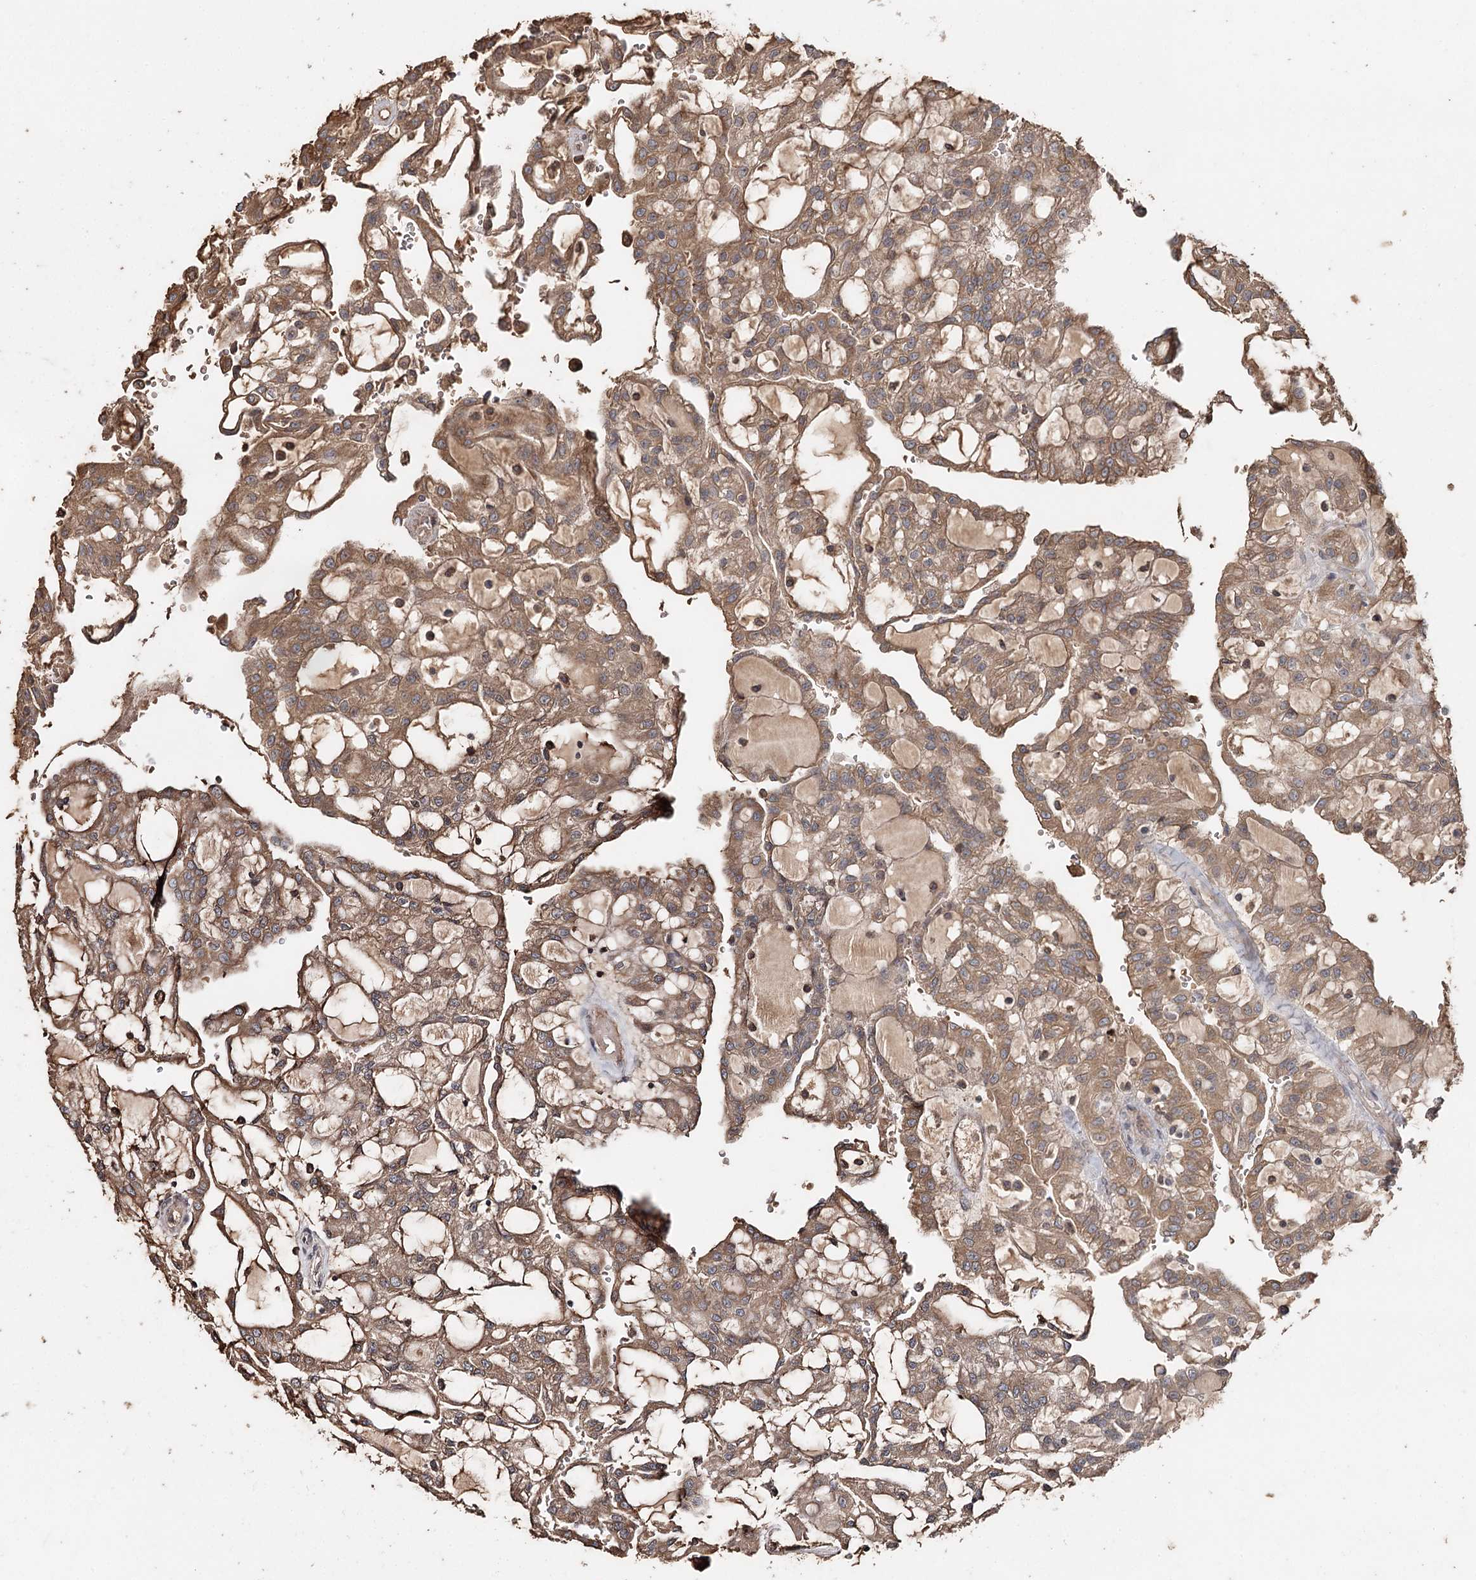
{"staining": {"intensity": "moderate", "quantity": ">75%", "location": "cytoplasmic/membranous"}, "tissue": "renal cancer", "cell_type": "Tumor cells", "image_type": "cancer", "snomed": [{"axis": "morphology", "description": "Adenocarcinoma, NOS"}, {"axis": "topography", "description": "Kidney"}], "caption": "Adenocarcinoma (renal) was stained to show a protein in brown. There is medium levels of moderate cytoplasmic/membranous positivity in about >75% of tumor cells.", "gene": "SYVN1", "patient": {"sex": "male", "age": 63}}